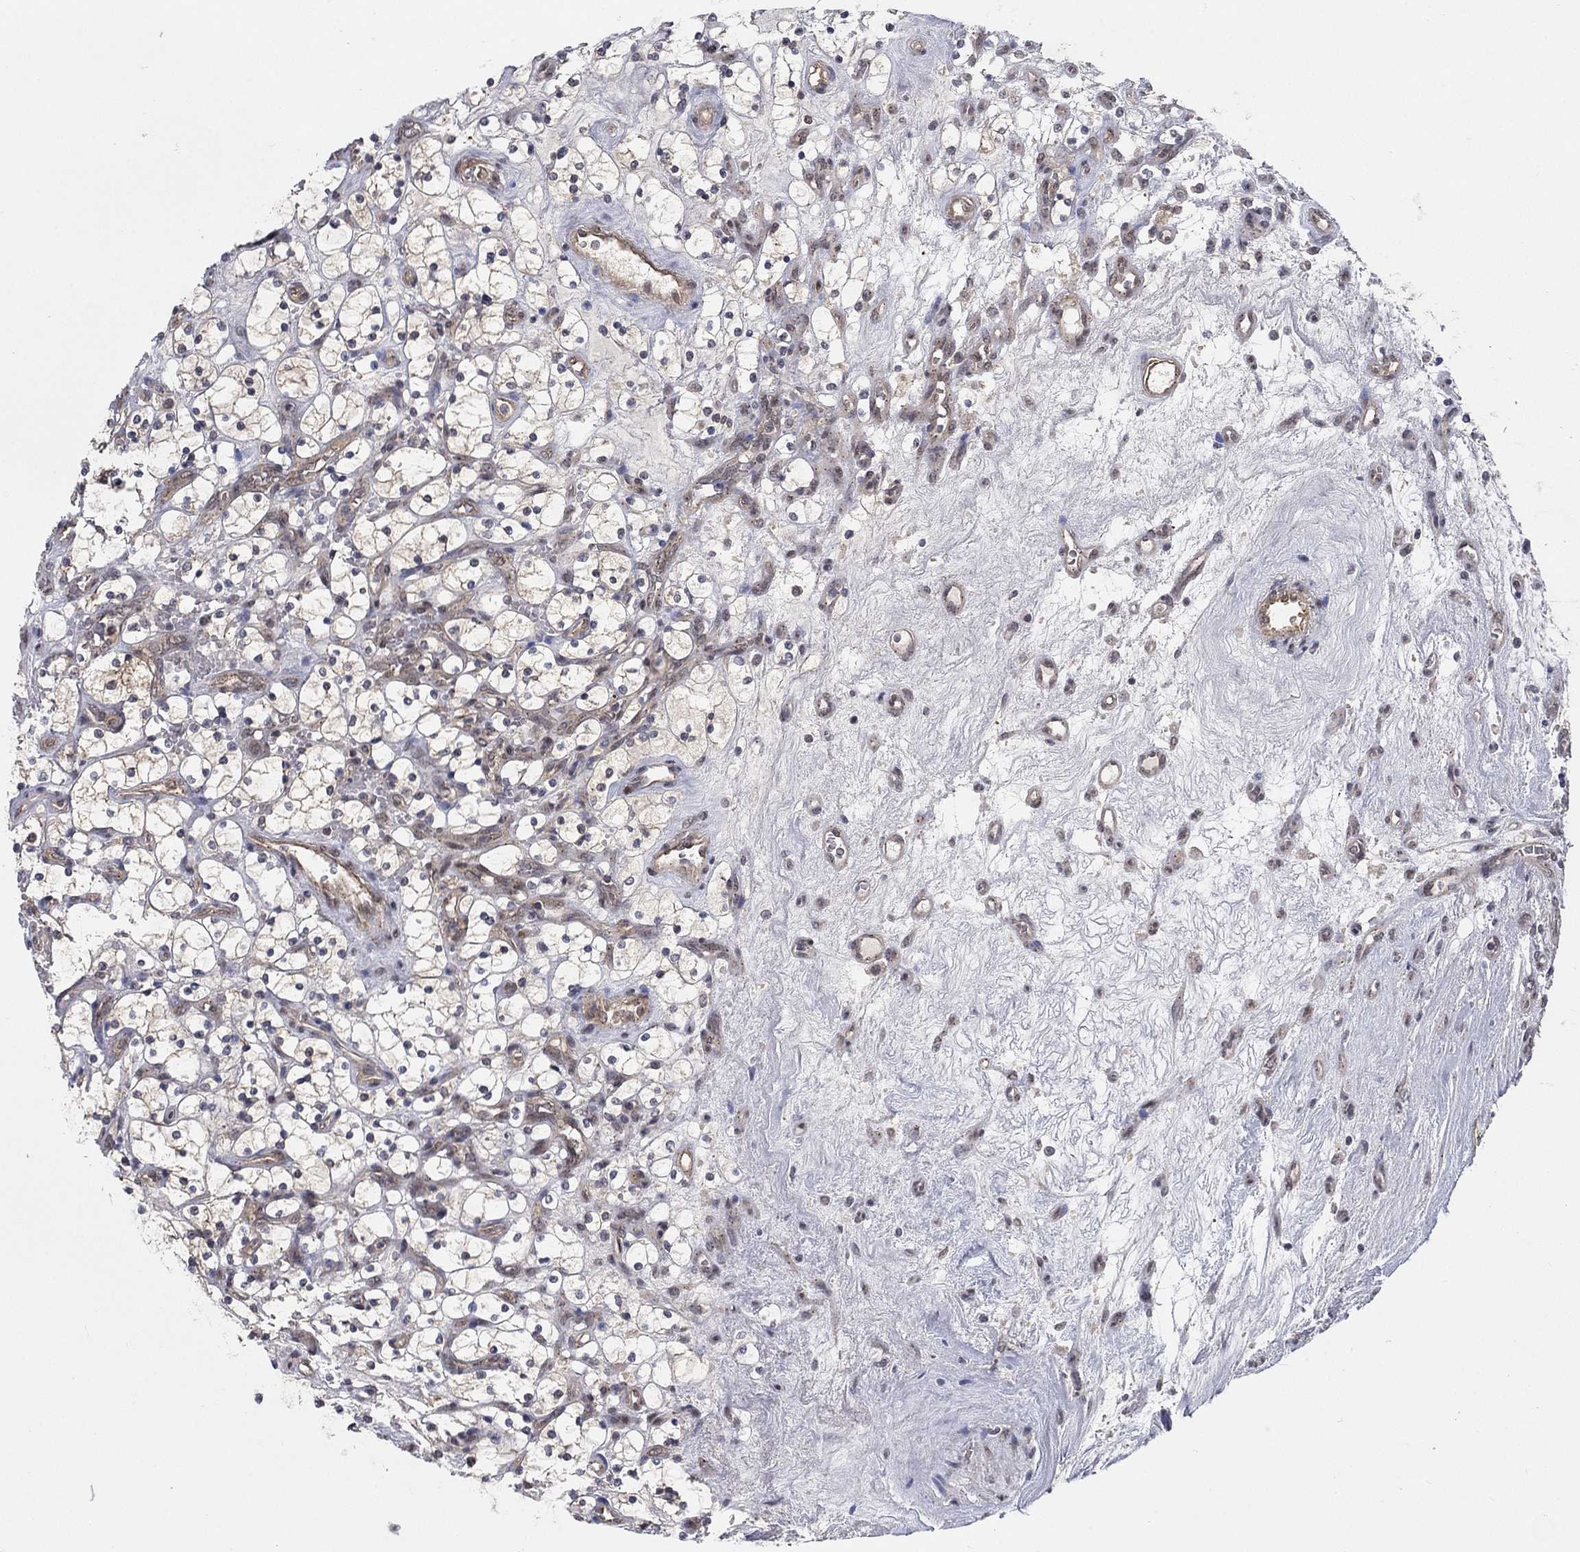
{"staining": {"intensity": "negative", "quantity": "none", "location": "none"}, "tissue": "renal cancer", "cell_type": "Tumor cells", "image_type": "cancer", "snomed": [{"axis": "morphology", "description": "Adenocarcinoma, NOS"}, {"axis": "topography", "description": "Kidney"}], "caption": "The micrograph exhibits no staining of tumor cells in renal cancer. (Stains: DAB (3,3'-diaminobenzidine) immunohistochemistry (IHC) with hematoxylin counter stain, Microscopy: brightfield microscopy at high magnification).", "gene": "SH3RF1", "patient": {"sex": "female", "age": 69}}